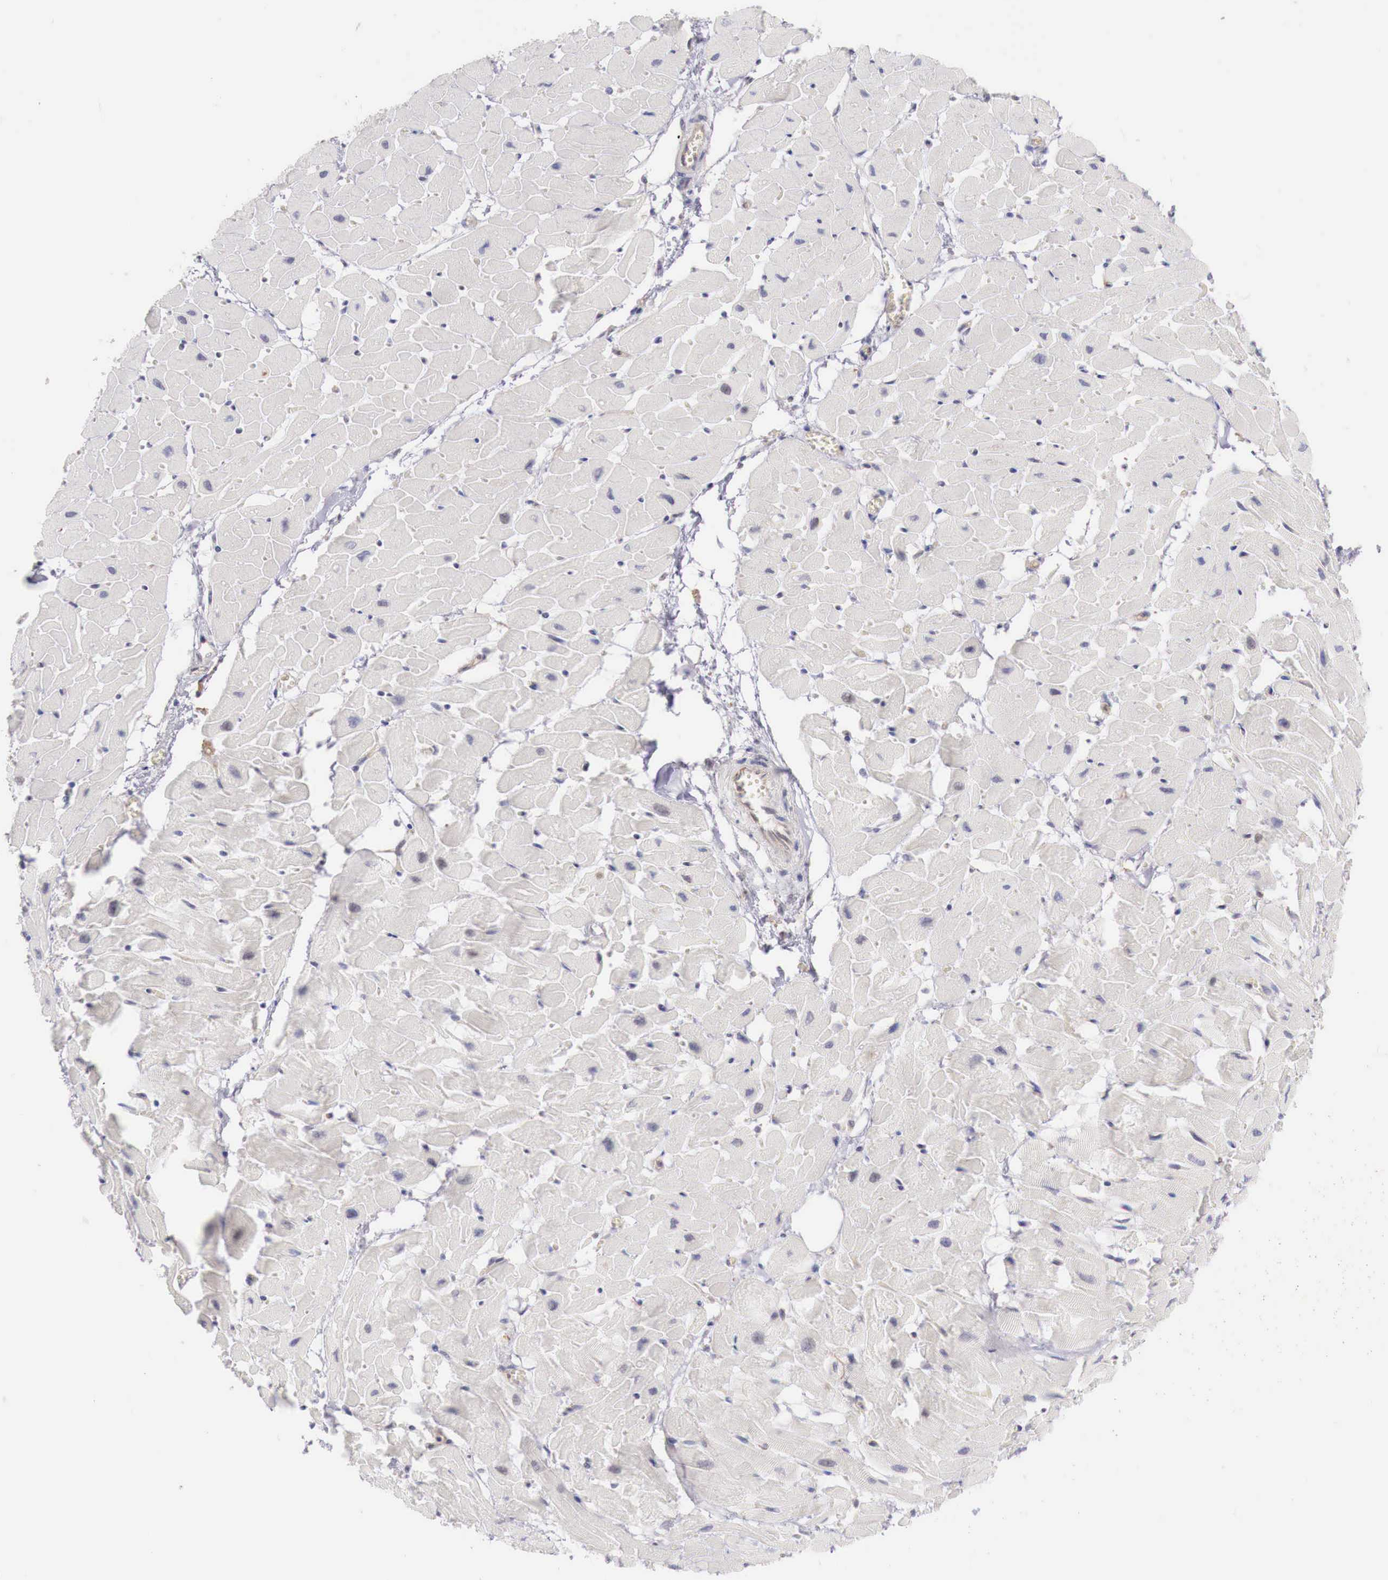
{"staining": {"intensity": "negative", "quantity": "none", "location": "none"}, "tissue": "heart muscle", "cell_type": "Cardiomyocytes", "image_type": "normal", "snomed": [{"axis": "morphology", "description": "Normal tissue, NOS"}, {"axis": "topography", "description": "Heart"}], "caption": "IHC micrograph of normal heart muscle: heart muscle stained with DAB reveals no significant protein positivity in cardiomyocytes.", "gene": "TRIM13", "patient": {"sex": "female", "age": 19}}